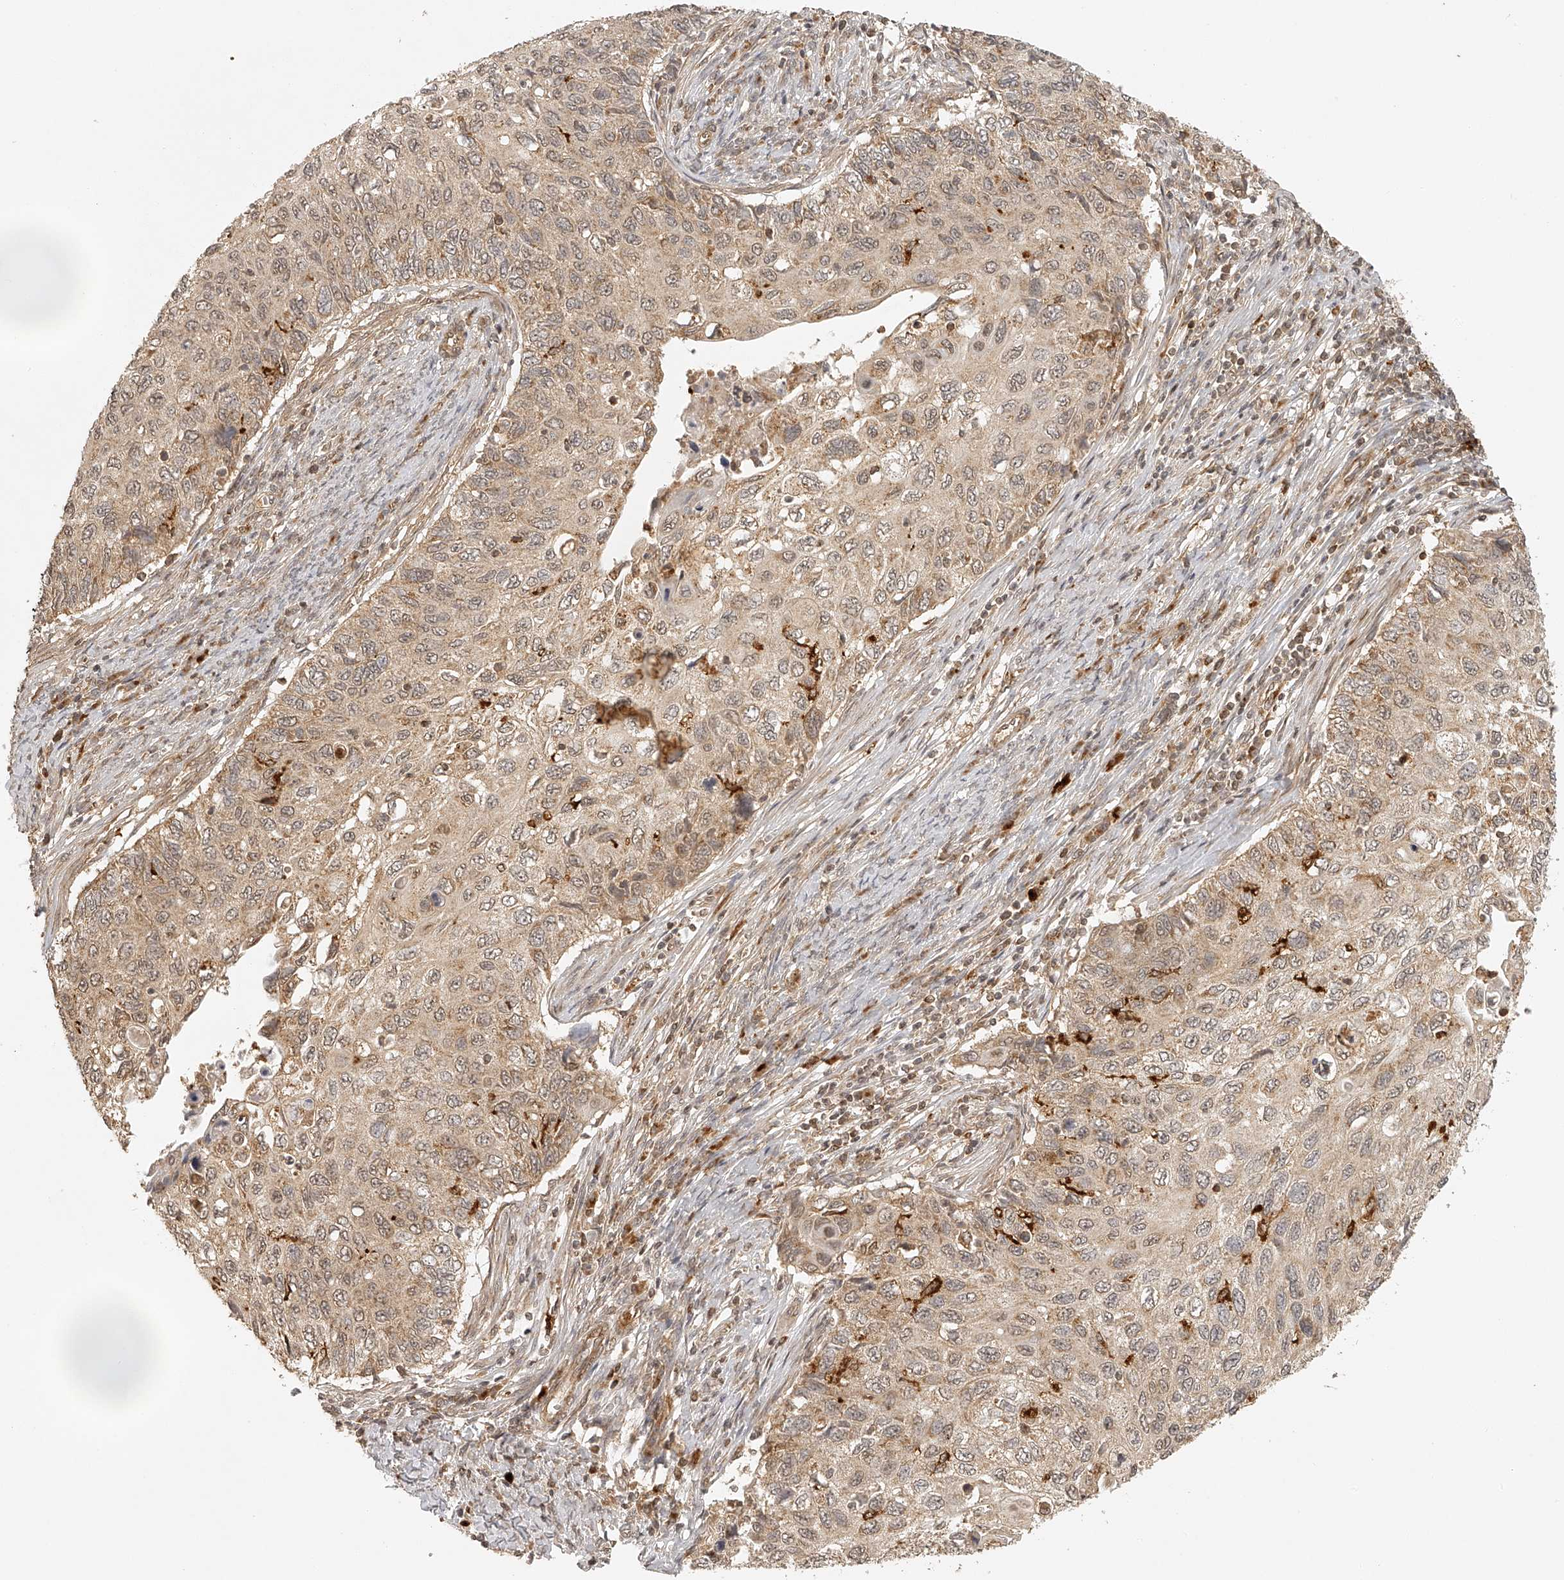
{"staining": {"intensity": "weak", "quantity": ">75%", "location": "cytoplasmic/membranous"}, "tissue": "cervical cancer", "cell_type": "Tumor cells", "image_type": "cancer", "snomed": [{"axis": "morphology", "description": "Squamous cell carcinoma, NOS"}, {"axis": "topography", "description": "Cervix"}], "caption": "Squamous cell carcinoma (cervical) was stained to show a protein in brown. There is low levels of weak cytoplasmic/membranous positivity in approximately >75% of tumor cells.", "gene": "BCL2L11", "patient": {"sex": "female", "age": 70}}